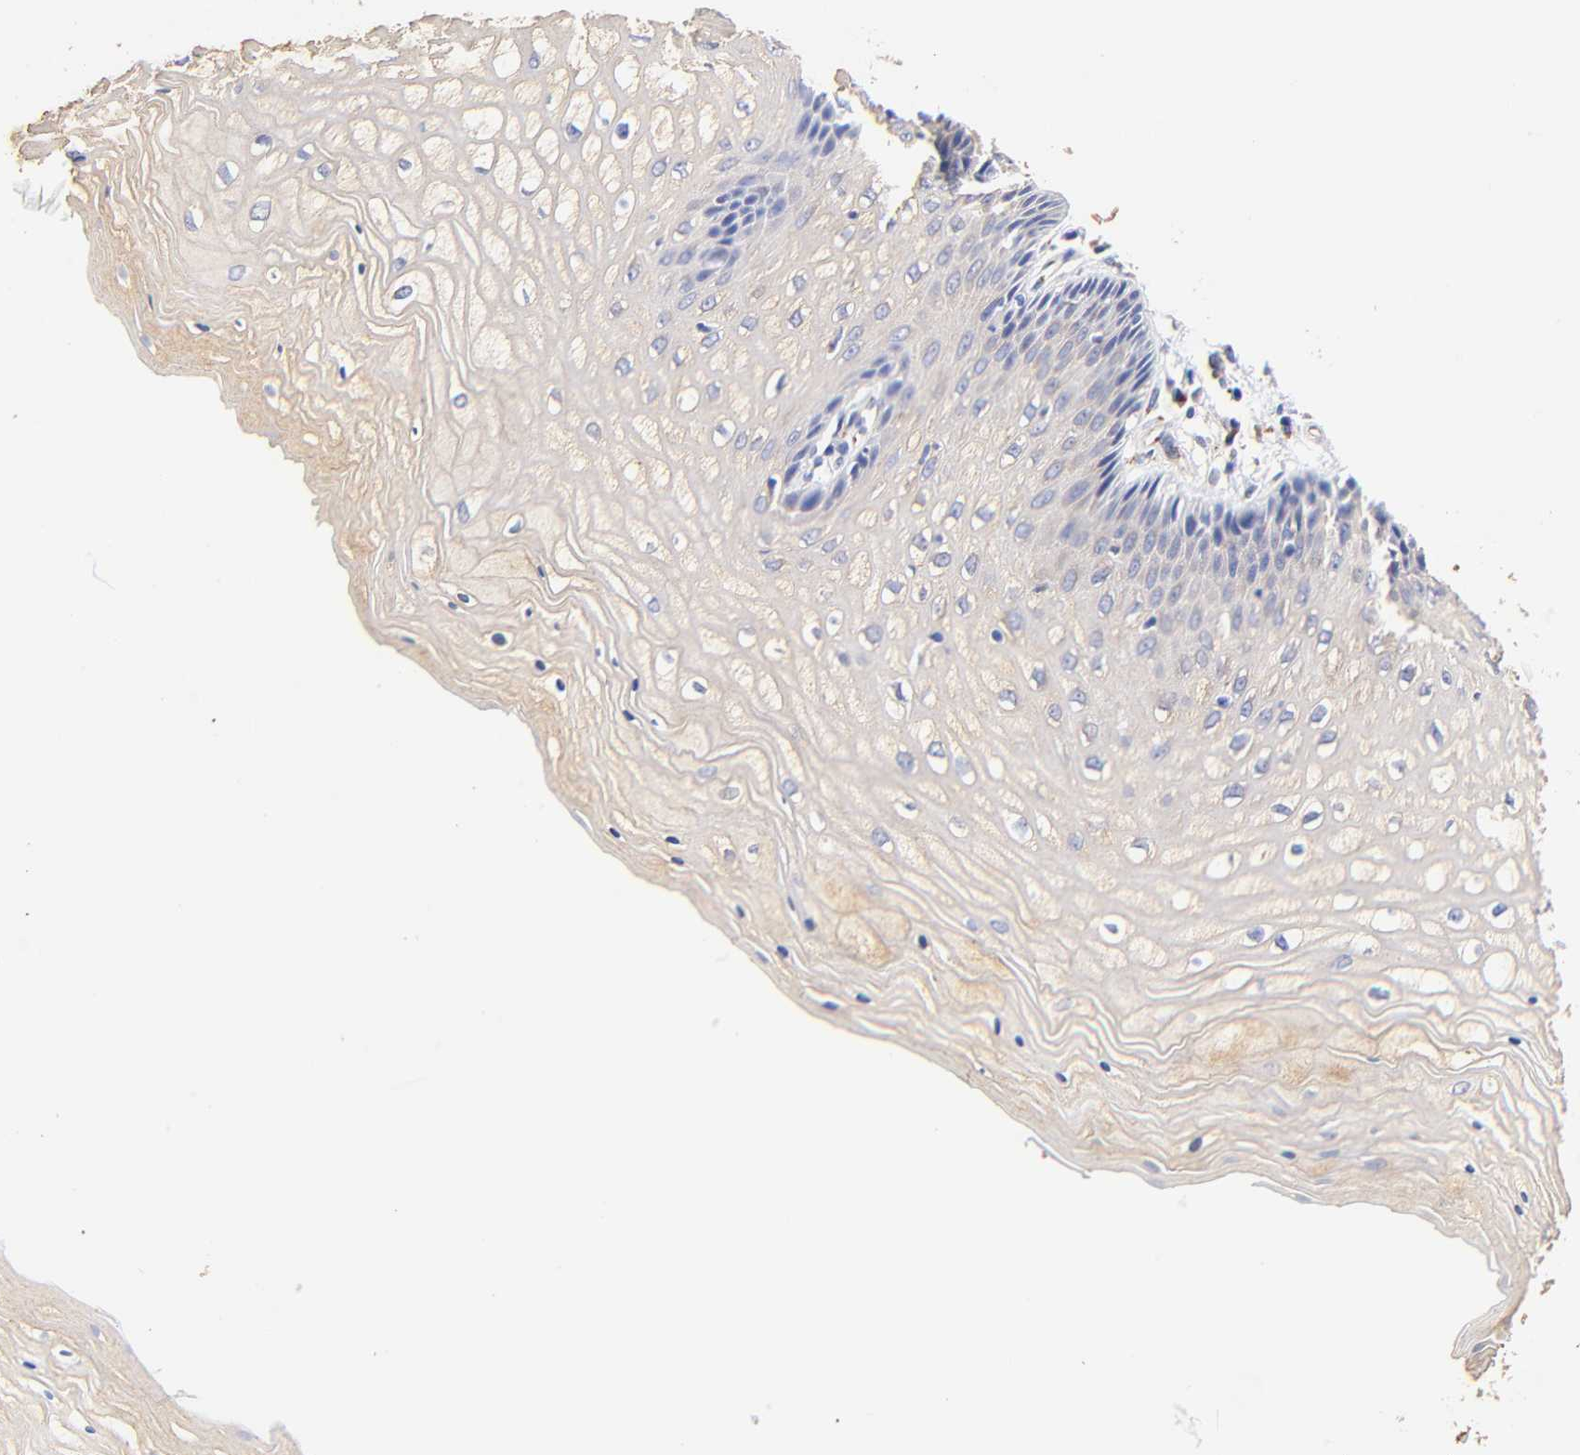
{"staining": {"intensity": "negative", "quantity": "none", "location": "none"}, "tissue": "vagina", "cell_type": "Squamous epithelial cells", "image_type": "normal", "snomed": [{"axis": "morphology", "description": "Normal tissue, NOS"}, {"axis": "topography", "description": "Vagina"}], "caption": "Human vagina stained for a protein using IHC exhibits no positivity in squamous epithelial cells.", "gene": "FMNL3", "patient": {"sex": "female", "age": 34}}